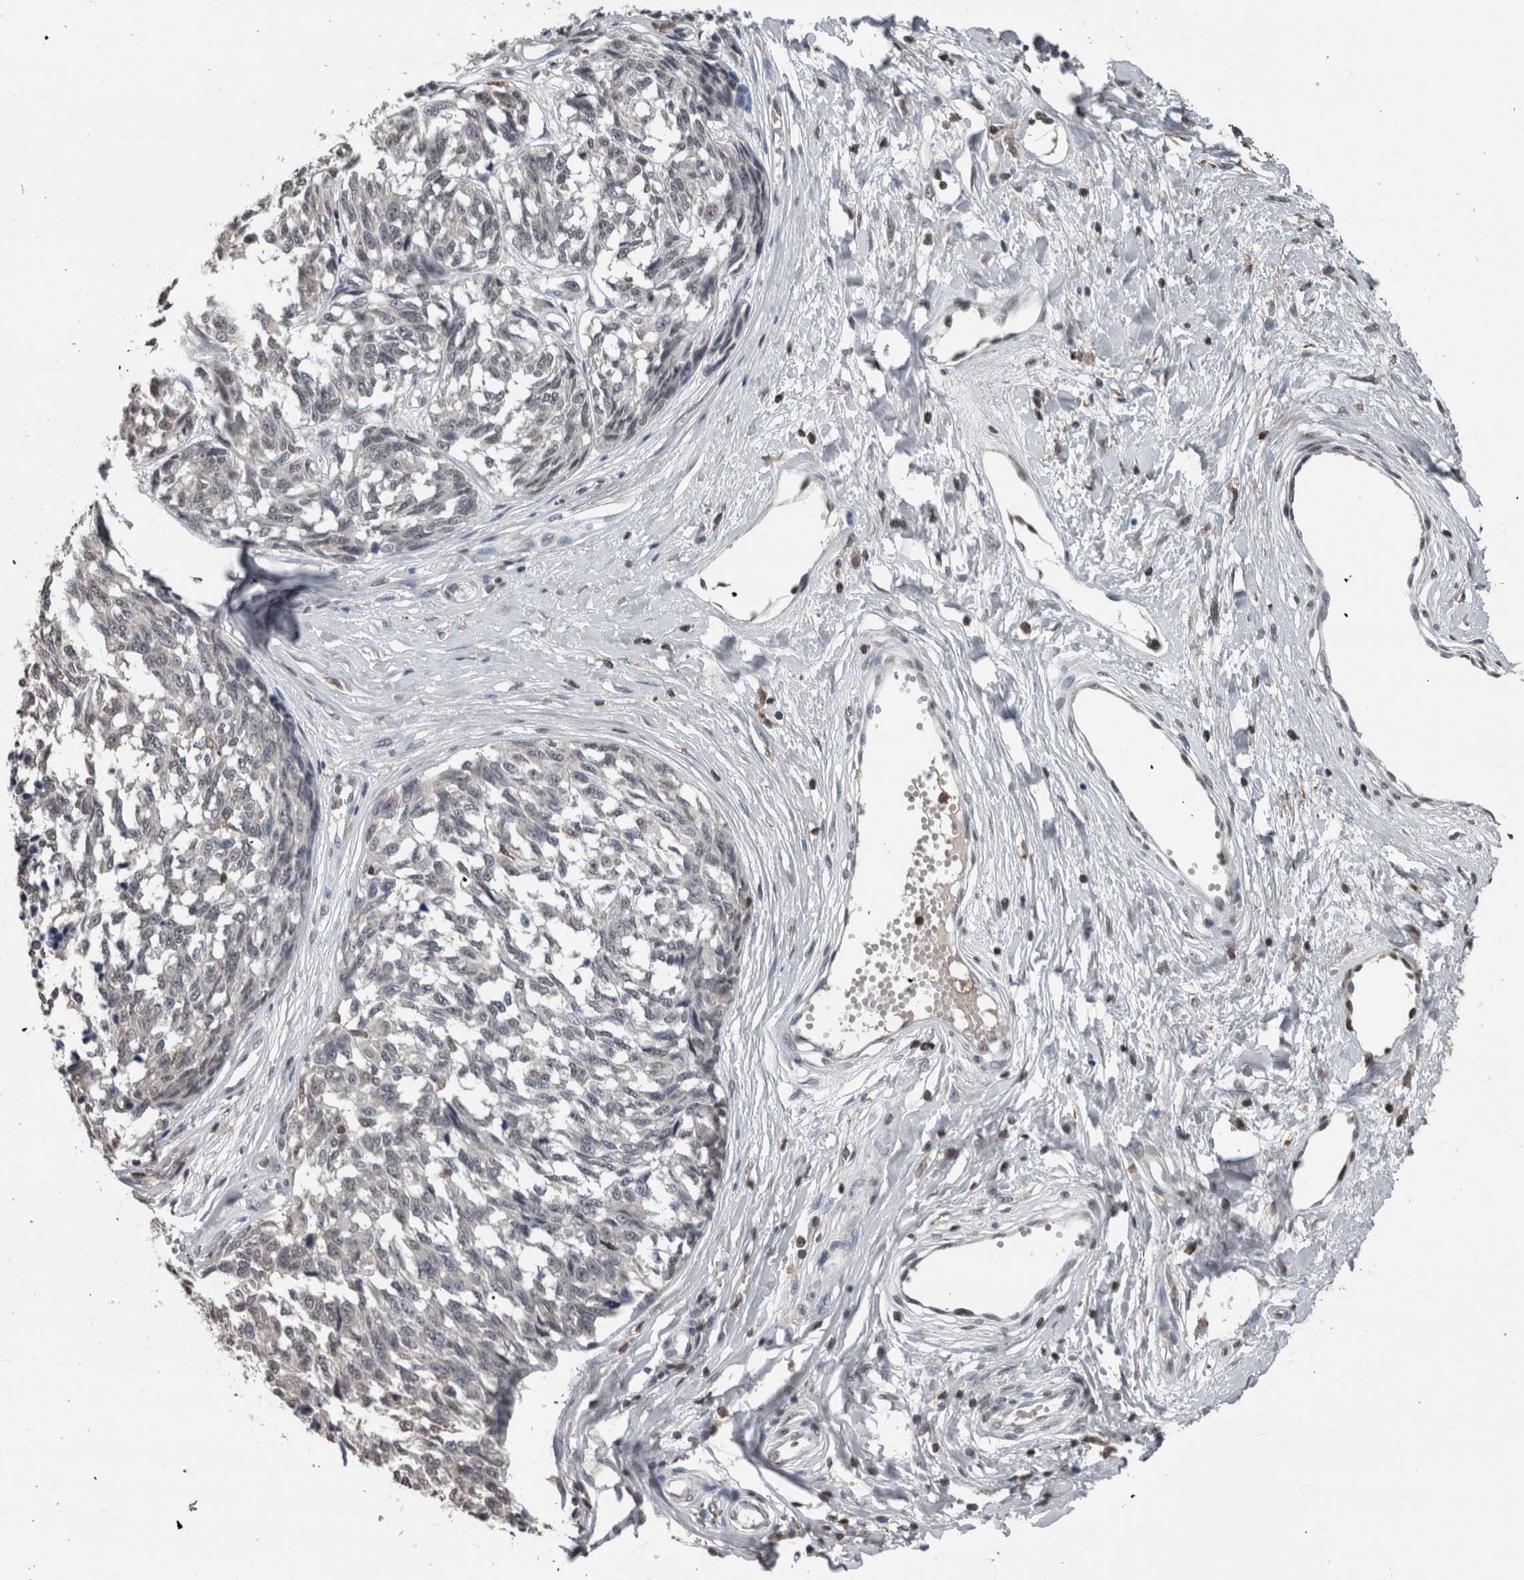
{"staining": {"intensity": "negative", "quantity": "none", "location": "none"}, "tissue": "melanoma", "cell_type": "Tumor cells", "image_type": "cancer", "snomed": [{"axis": "morphology", "description": "Malignant melanoma, NOS"}, {"axis": "topography", "description": "Skin"}], "caption": "IHC of human malignant melanoma reveals no positivity in tumor cells.", "gene": "MAFF", "patient": {"sex": "female", "age": 64}}